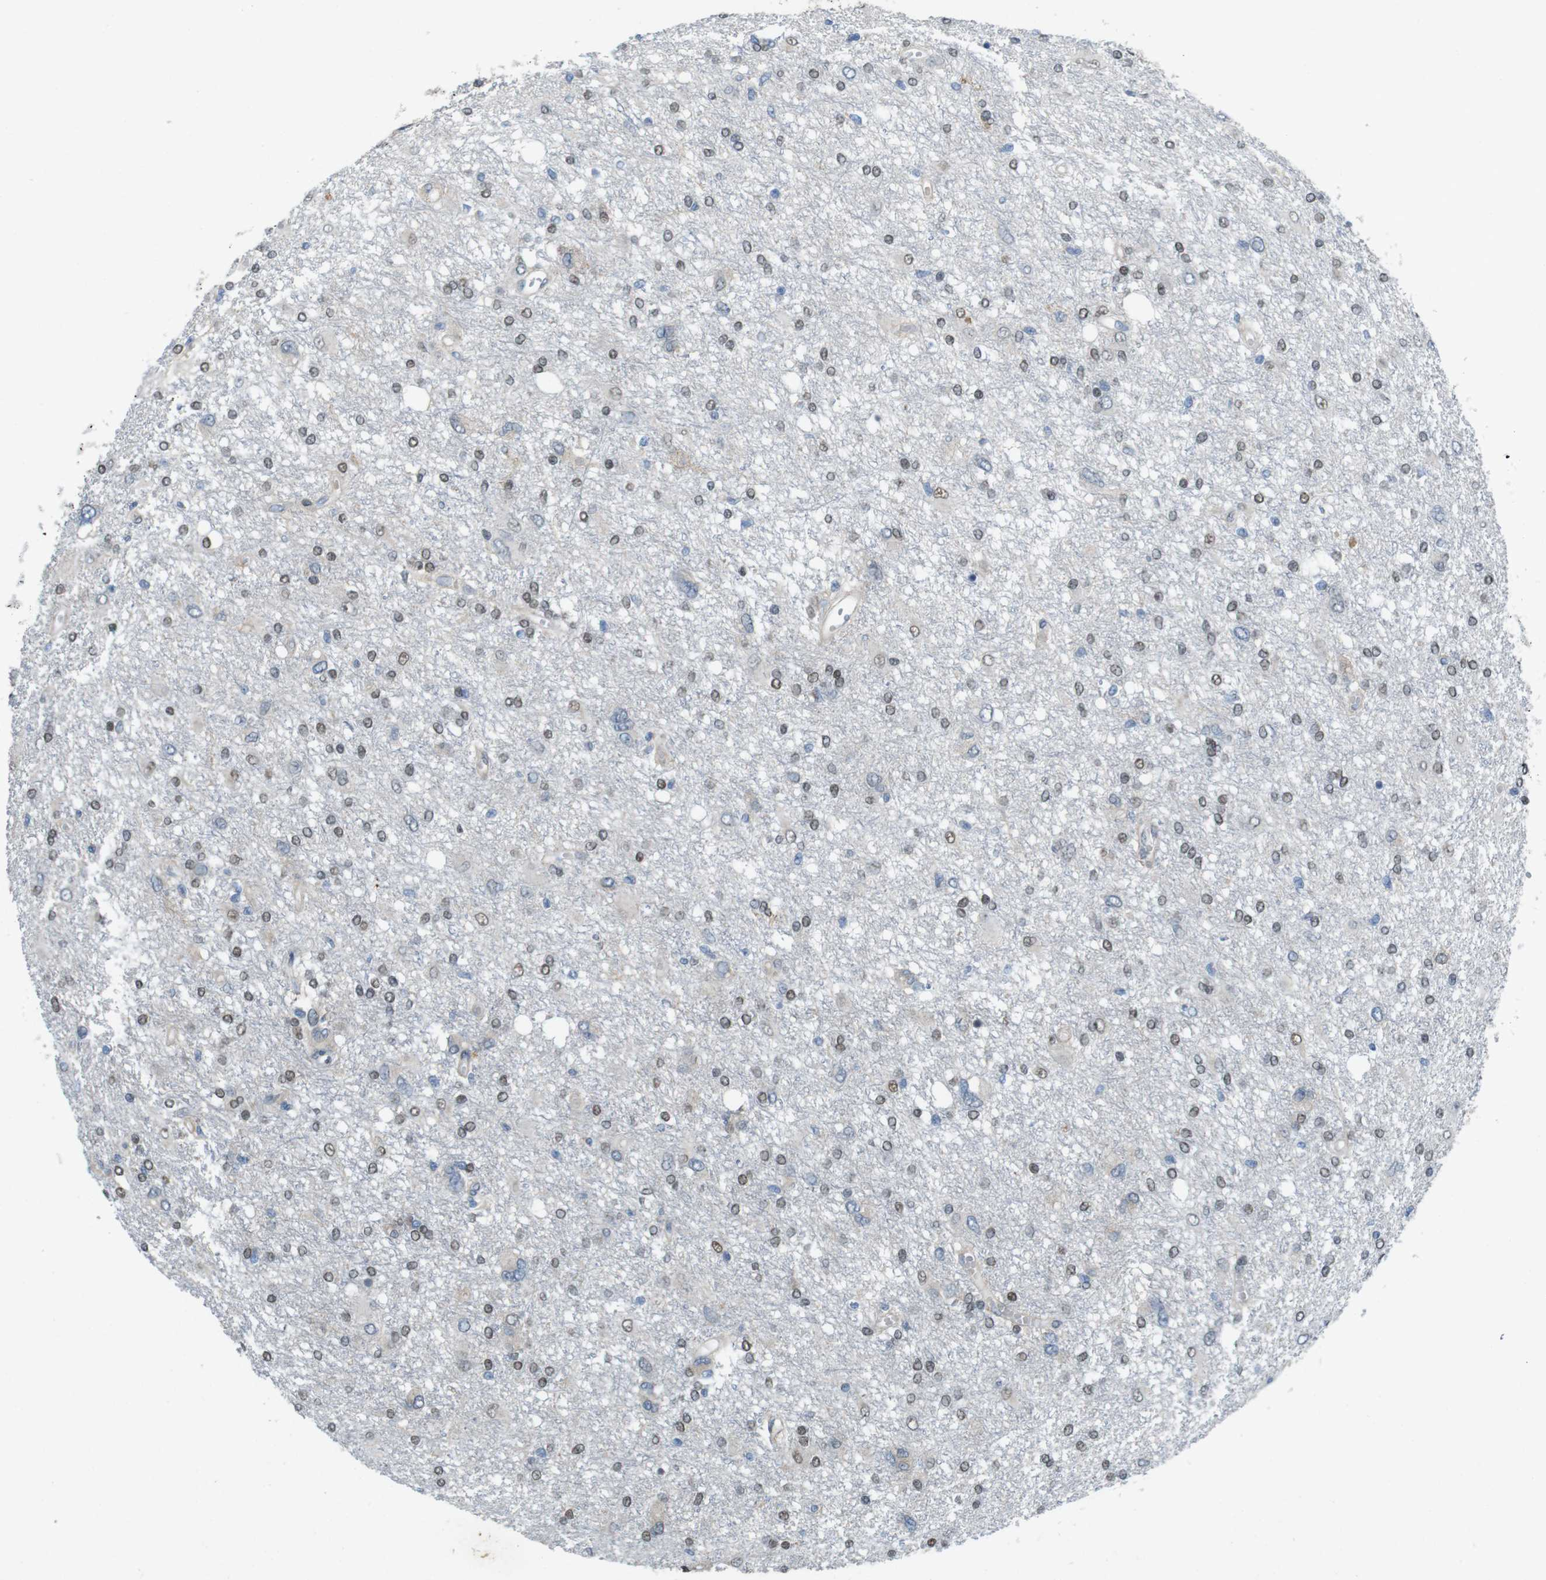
{"staining": {"intensity": "moderate", "quantity": "25%-75%", "location": "nuclear"}, "tissue": "glioma", "cell_type": "Tumor cells", "image_type": "cancer", "snomed": [{"axis": "morphology", "description": "Glioma, malignant, High grade"}, {"axis": "topography", "description": "Brain"}], "caption": "Immunohistochemical staining of human glioma exhibits medium levels of moderate nuclear staining in about 25%-75% of tumor cells. Using DAB (brown) and hematoxylin (blue) stains, captured at high magnification using brightfield microscopy.", "gene": "SKI", "patient": {"sex": "female", "age": 59}}